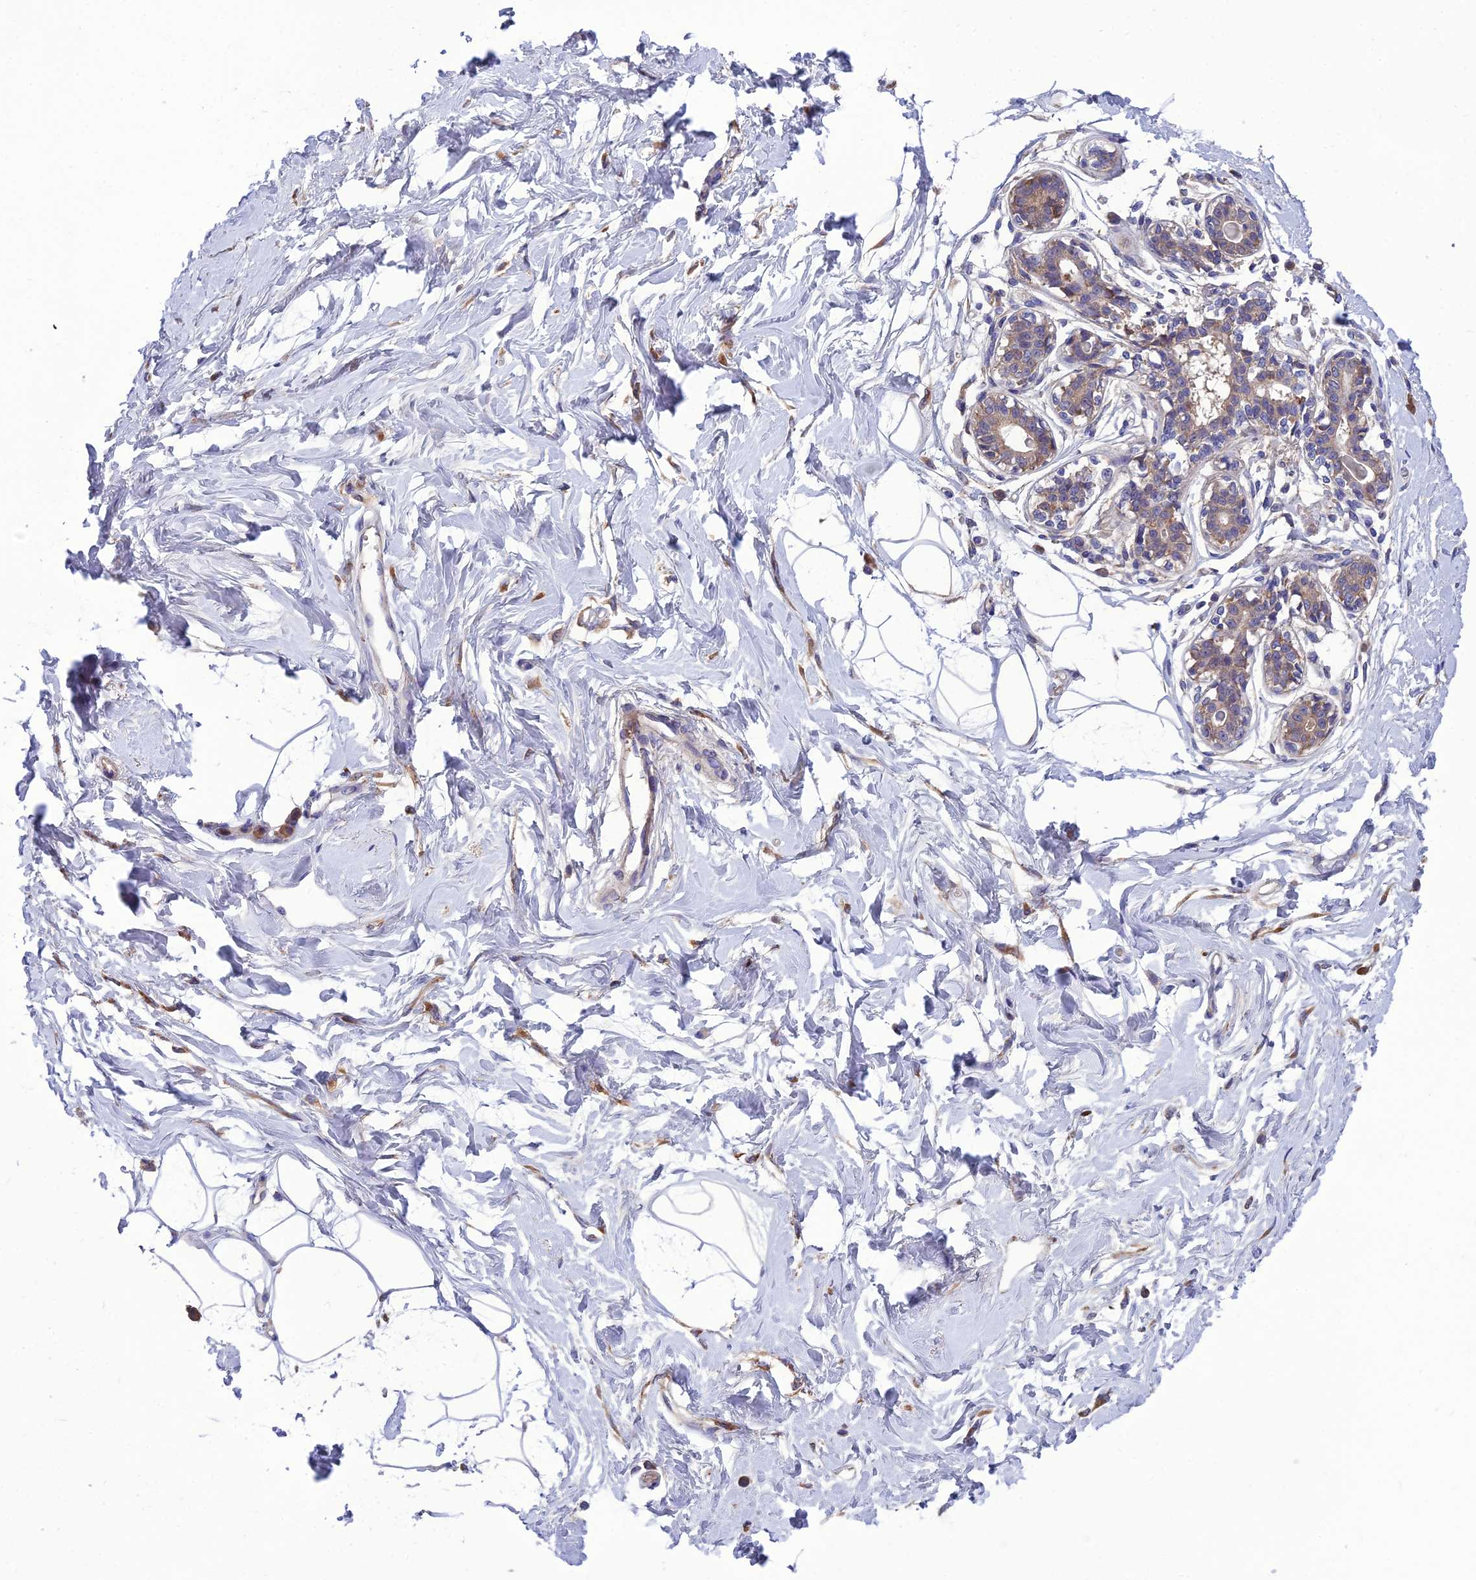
{"staining": {"intensity": "negative", "quantity": "none", "location": "none"}, "tissue": "breast", "cell_type": "Adipocytes", "image_type": "normal", "snomed": [{"axis": "morphology", "description": "Normal tissue, NOS"}, {"axis": "topography", "description": "Breast"}], "caption": "Adipocytes show no significant expression in unremarkable breast. (DAB (3,3'-diaminobenzidine) immunohistochemistry visualized using brightfield microscopy, high magnification).", "gene": "UMAD1", "patient": {"sex": "female", "age": 45}}